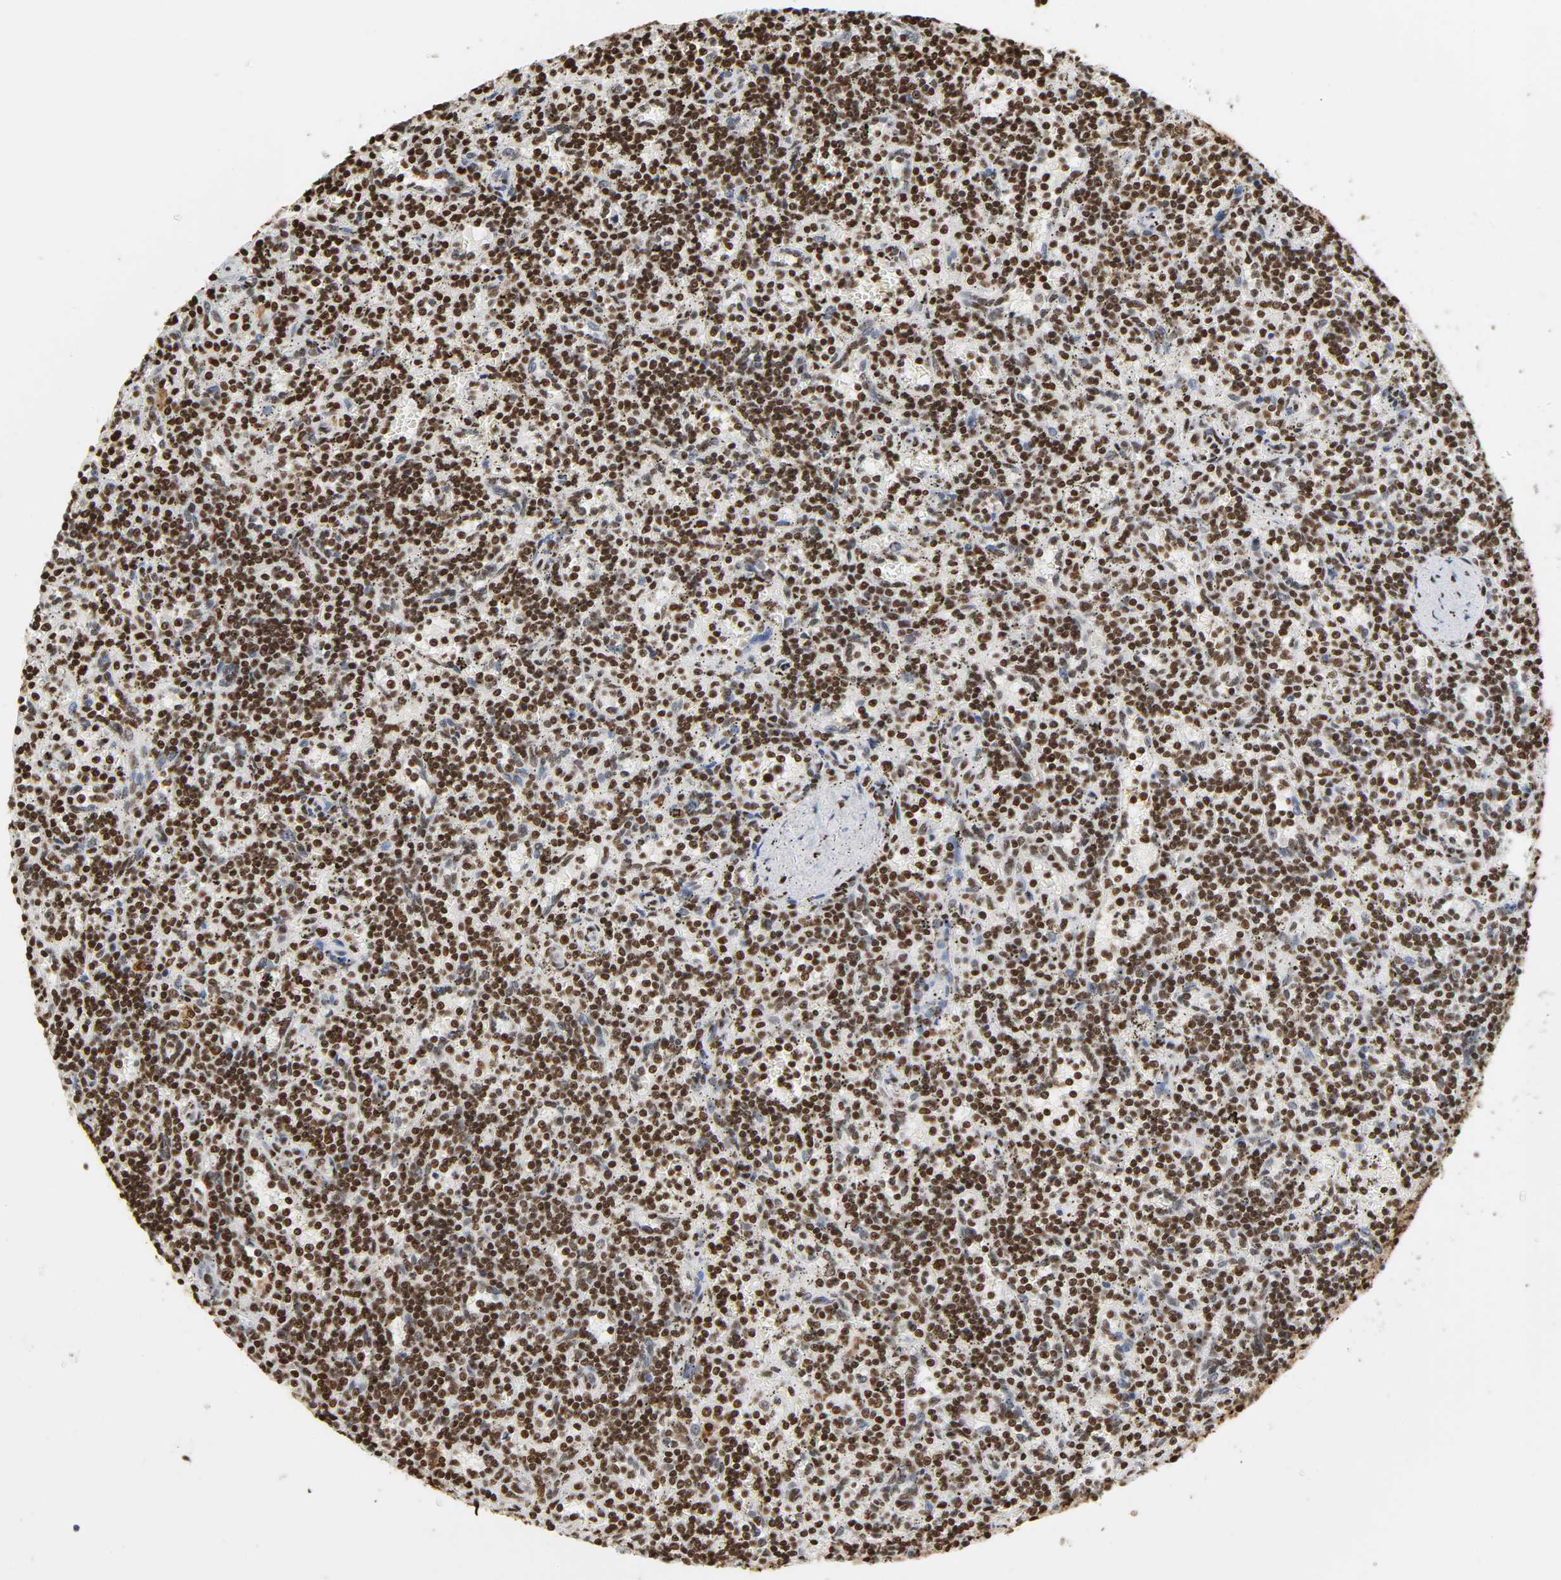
{"staining": {"intensity": "strong", "quantity": ">75%", "location": "nuclear"}, "tissue": "lymphoma", "cell_type": "Tumor cells", "image_type": "cancer", "snomed": [{"axis": "morphology", "description": "Malignant lymphoma, non-Hodgkin's type, Low grade"}, {"axis": "topography", "description": "Spleen"}], "caption": "This histopathology image demonstrates IHC staining of malignant lymphoma, non-Hodgkin's type (low-grade), with high strong nuclear staining in approximately >75% of tumor cells.", "gene": "HNRNPC", "patient": {"sex": "male", "age": 73}}